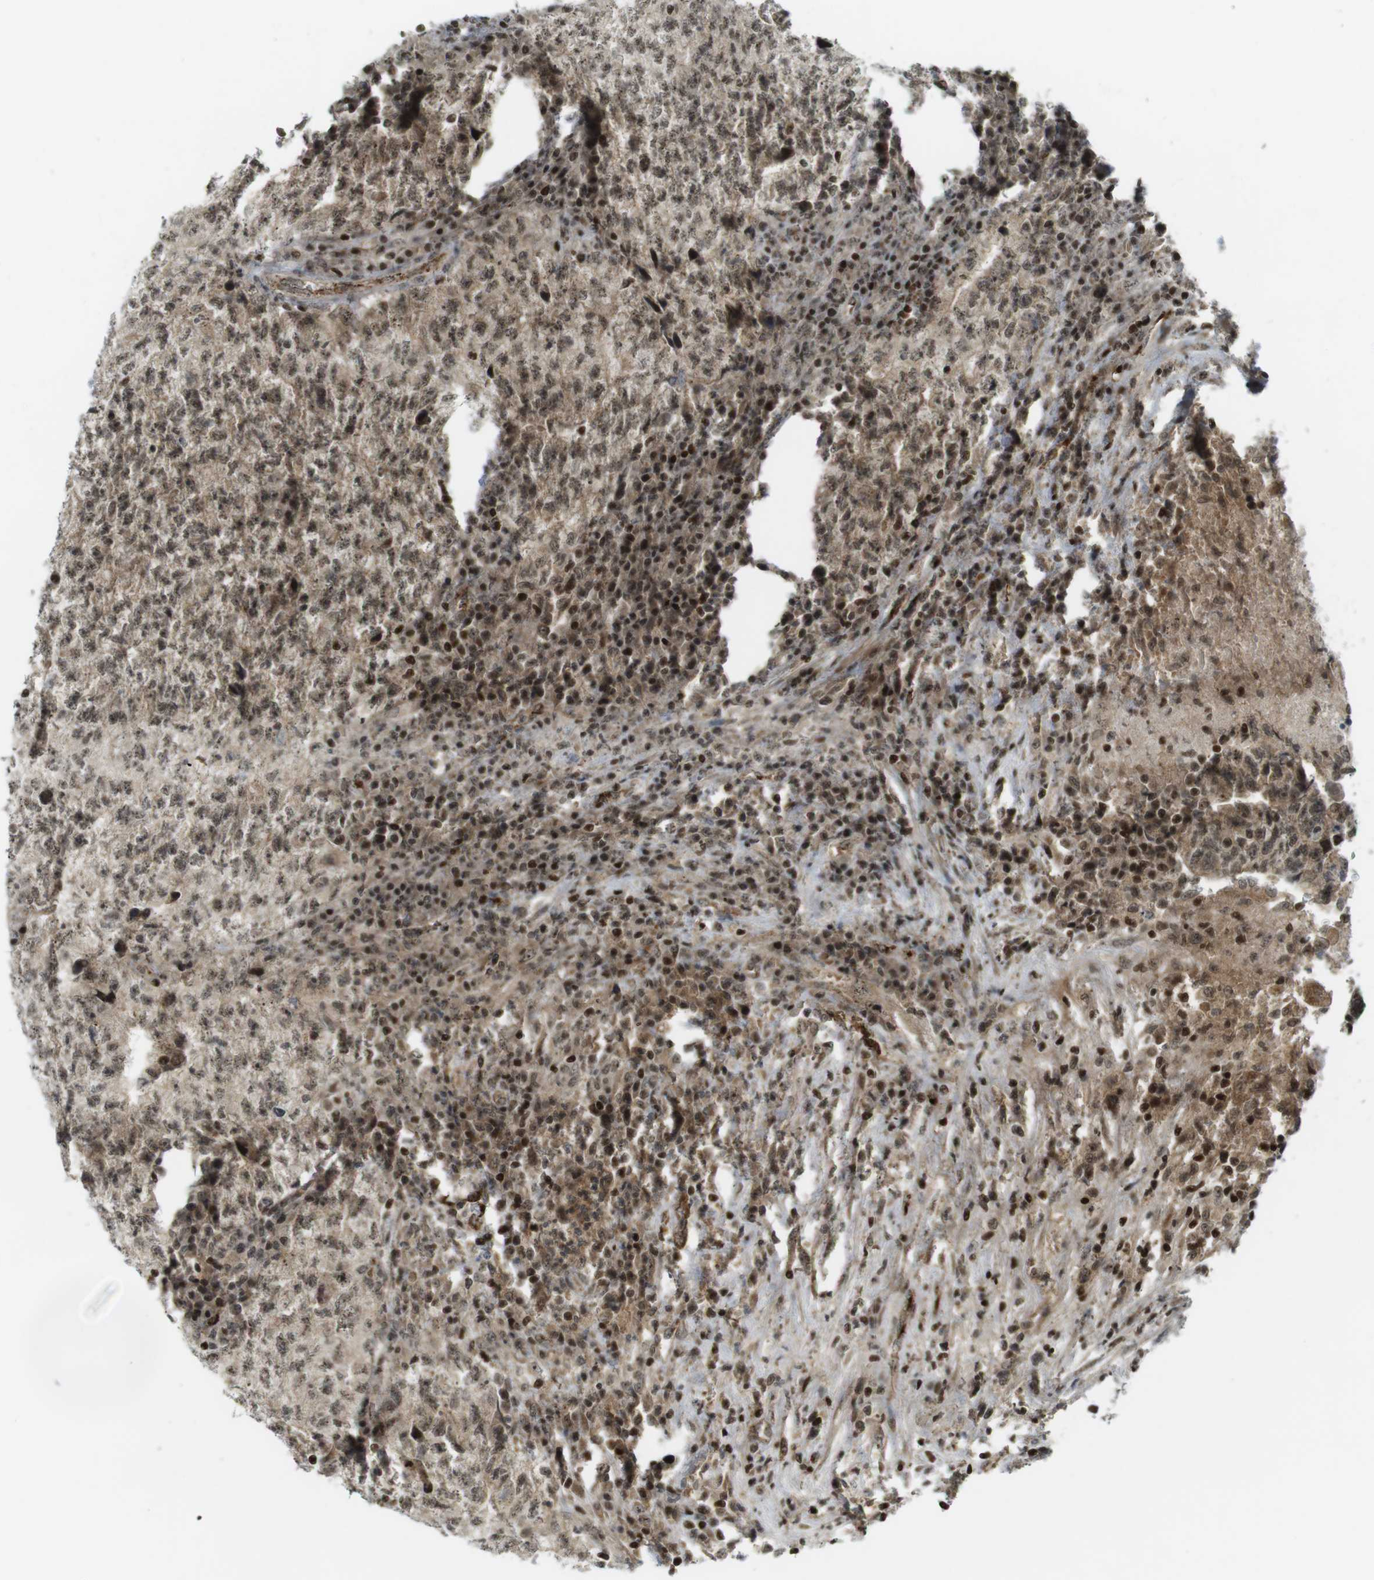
{"staining": {"intensity": "moderate", "quantity": ">75%", "location": "cytoplasmic/membranous,nuclear"}, "tissue": "testis cancer", "cell_type": "Tumor cells", "image_type": "cancer", "snomed": [{"axis": "morphology", "description": "Necrosis, NOS"}, {"axis": "morphology", "description": "Carcinoma, Embryonal, NOS"}, {"axis": "topography", "description": "Testis"}], "caption": "High-magnification brightfield microscopy of testis cancer (embryonal carcinoma) stained with DAB (3,3'-diaminobenzidine) (brown) and counterstained with hematoxylin (blue). tumor cells exhibit moderate cytoplasmic/membranous and nuclear positivity is identified in approximately>75% of cells.", "gene": "PPP1R13B", "patient": {"sex": "male", "age": 19}}